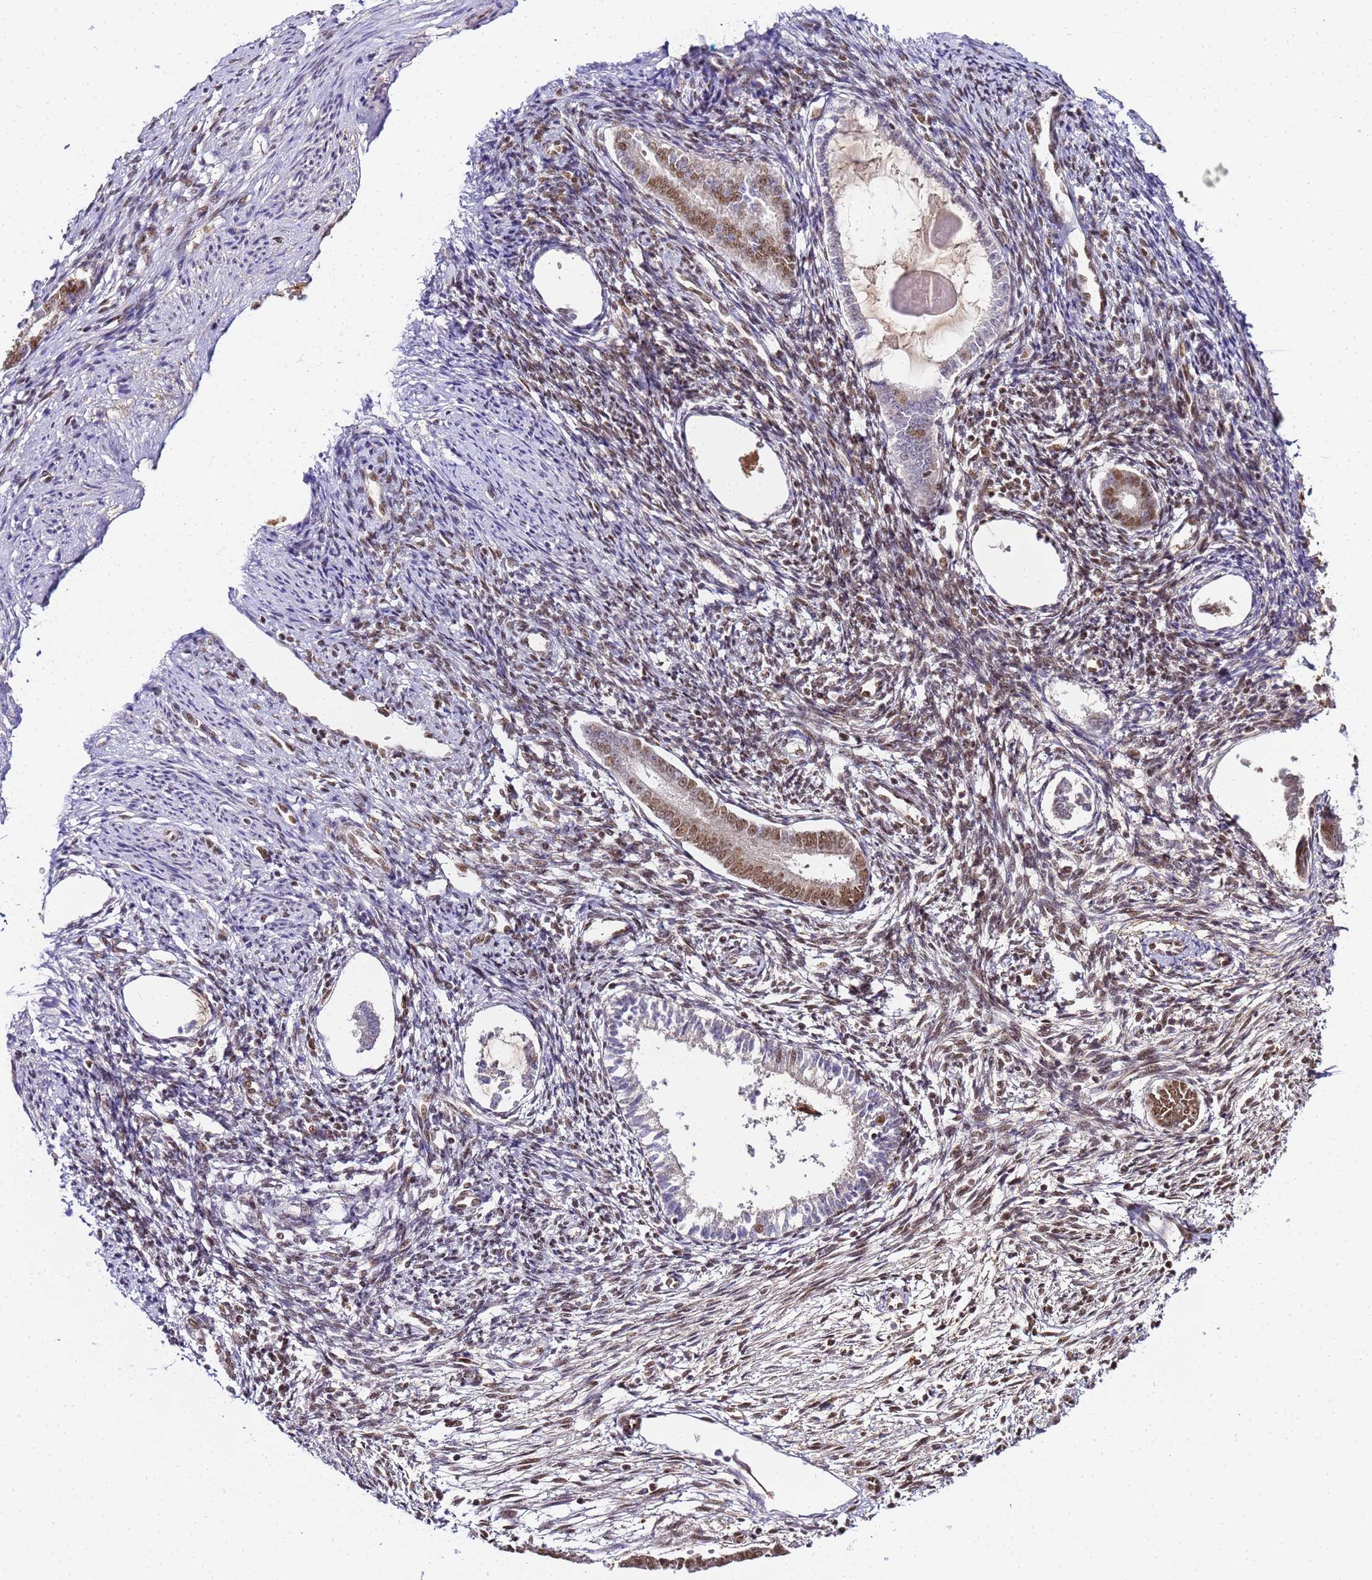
{"staining": {"intensity": "moderate", "quantity": "<25%", "location": "nuclear"}, "tissue": "endometrium", "cell_type": "Cells in endometrial stroma", "image_type": "normal", "snomed": [{"axis": "morphology", "description": "Normal tissue, NOS"}, {"axis": "topography", "description": "Endometrium"}], "caption": "Immunohistochemistry (IHC) photomicrograph of unremarkable endometrium stained for a protein (brown), which shows low levels of moderate nuclear positivity in about <25% of cells in endometrial stroma.", "gene": "RBM12", "patient": {"sex": "female", "age": 56}}